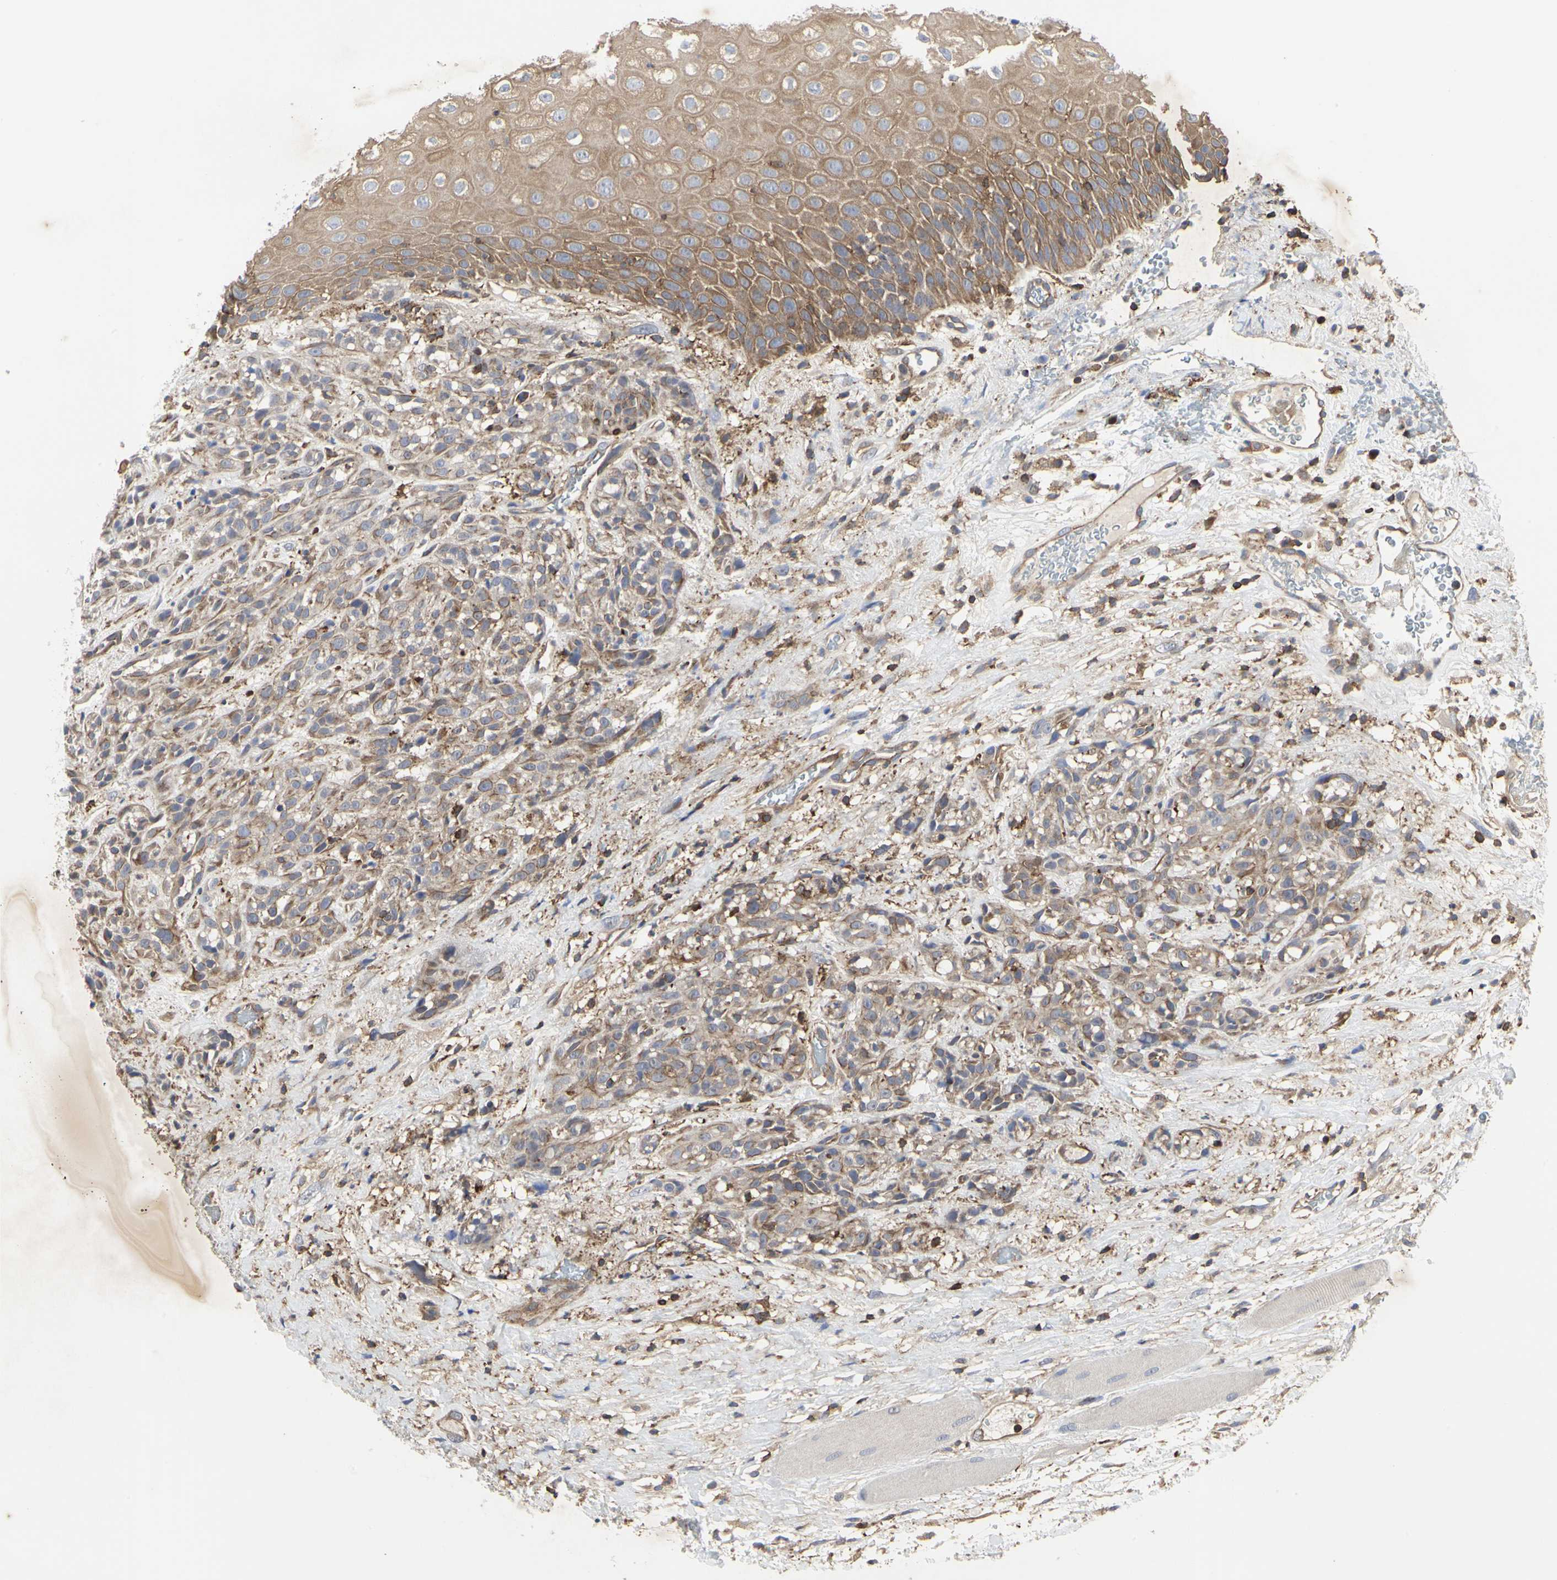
{"staining": {"intensity": "moderate", "quantity": ">75%", "location": "cytoplasmic/membranous"}, "tissue": "head and neck cancer", "cell_type": "Tumor cells", "image_type": "cancer", "snomed": [{"axis": "morphology", "description": "Normal tissue, NOS"}, {"axis": "morphology", "description": "Squamous cell carcinoma, NOS"}, {"axis": "topography", "description": "Cartilage tissue"}, {"axis": "topography", "description": "Head-Neck"}], "caption": "High-power microscopy captured an IHC image of head and neck squamous cell carcinoma, revealing moderate cytoplasmic/membranous expression in approximately >75% of tumor cells.", "gene": "NAPG", "patient": {"sex": "male", "age": 62}}